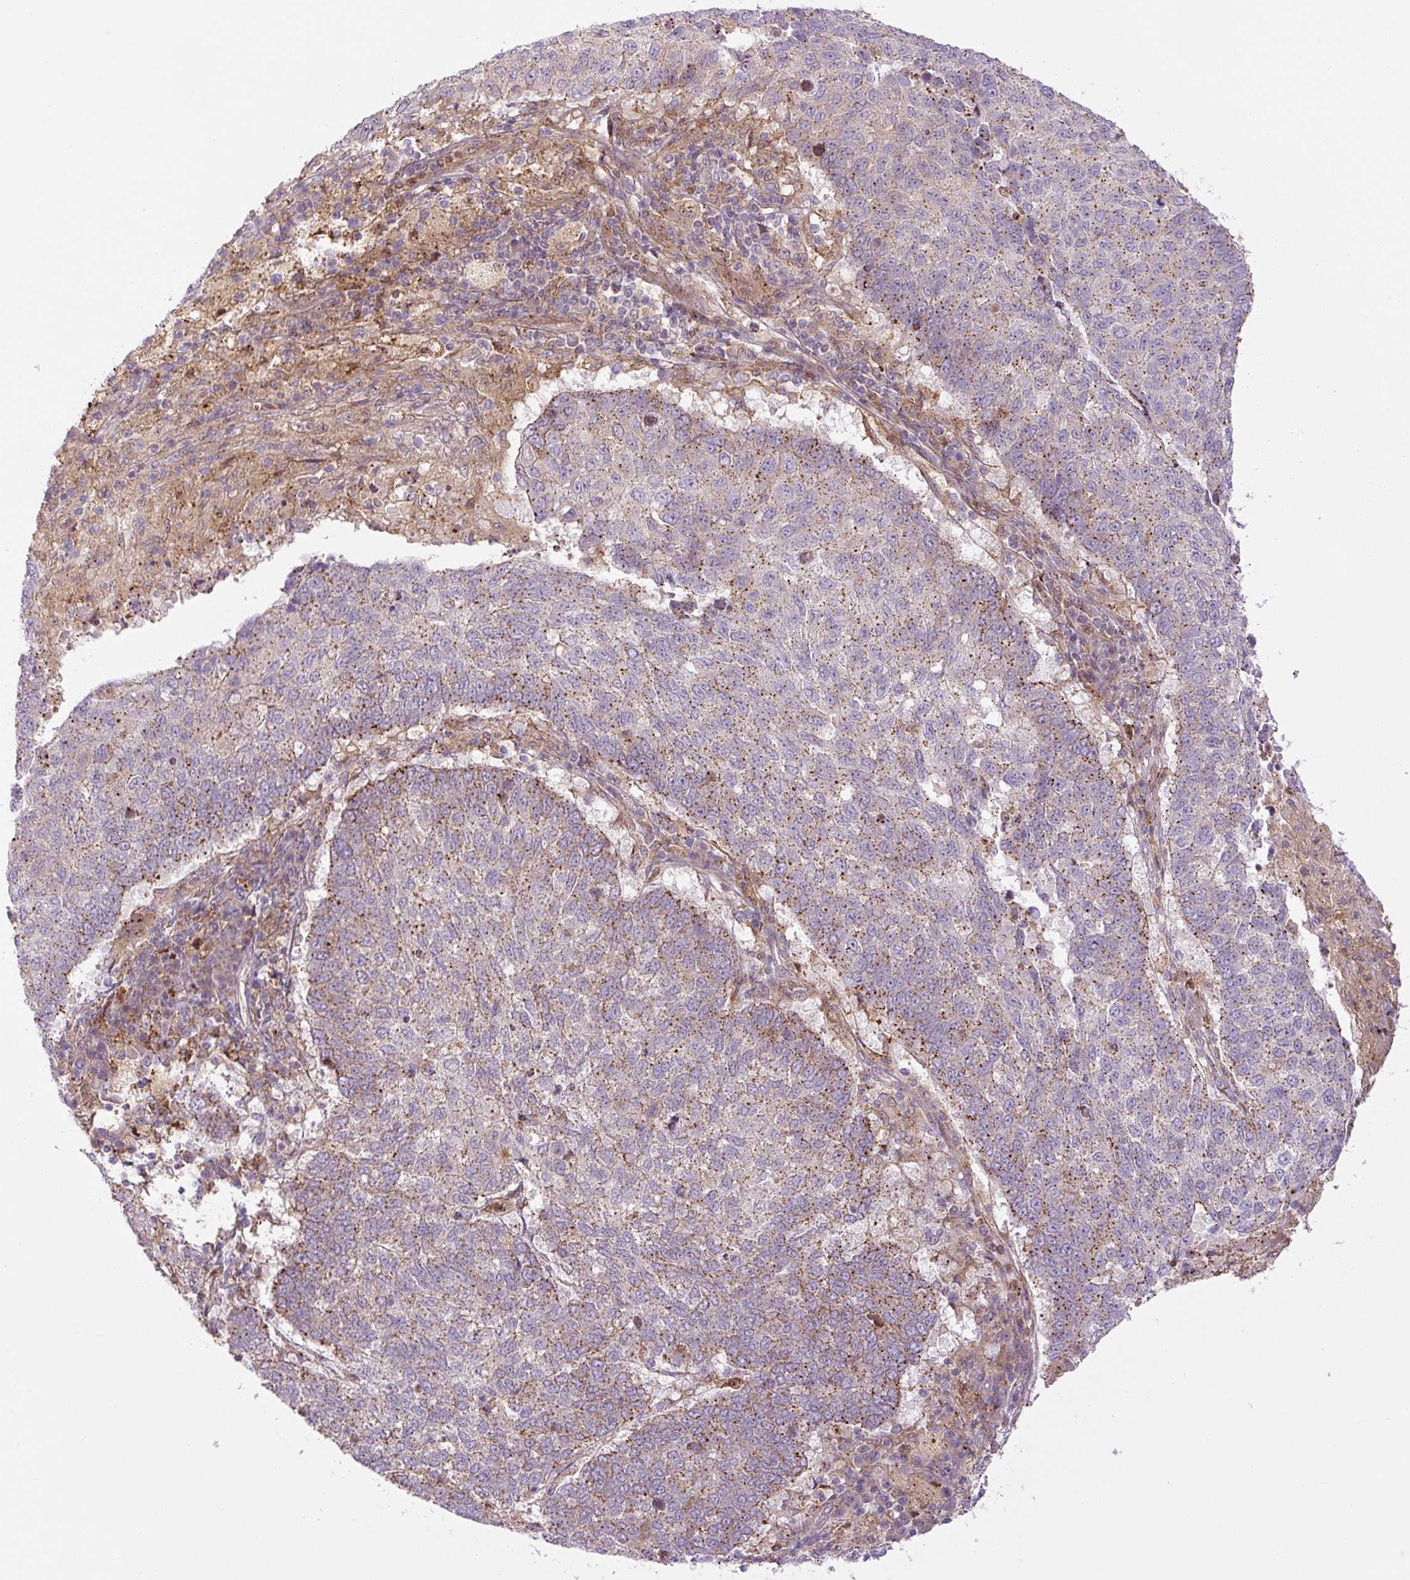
{"staining": {"intensity": "moderate", "quantity": "25%-75%", "location": "cytoplasmic/membranous"}, "tissue": "lung cancer", "cell_type": "Tumor cells", "image_type": "cancer", "snomed": [{"axis": "morphology", "description": "Squamous cell carcinoma, NOS"}, {"axis": "topography", "description": "Lung"}], "caption": "Immunohistochemical staining of human lung cancer (squamous cell carcinoma) shows medium levels of moderate cytoplasmic/membranous staining in approximately 25%-75% of tumor cells.", "gene": "ZSWIM7", "patient": {"sex": "male", "age": 73}}